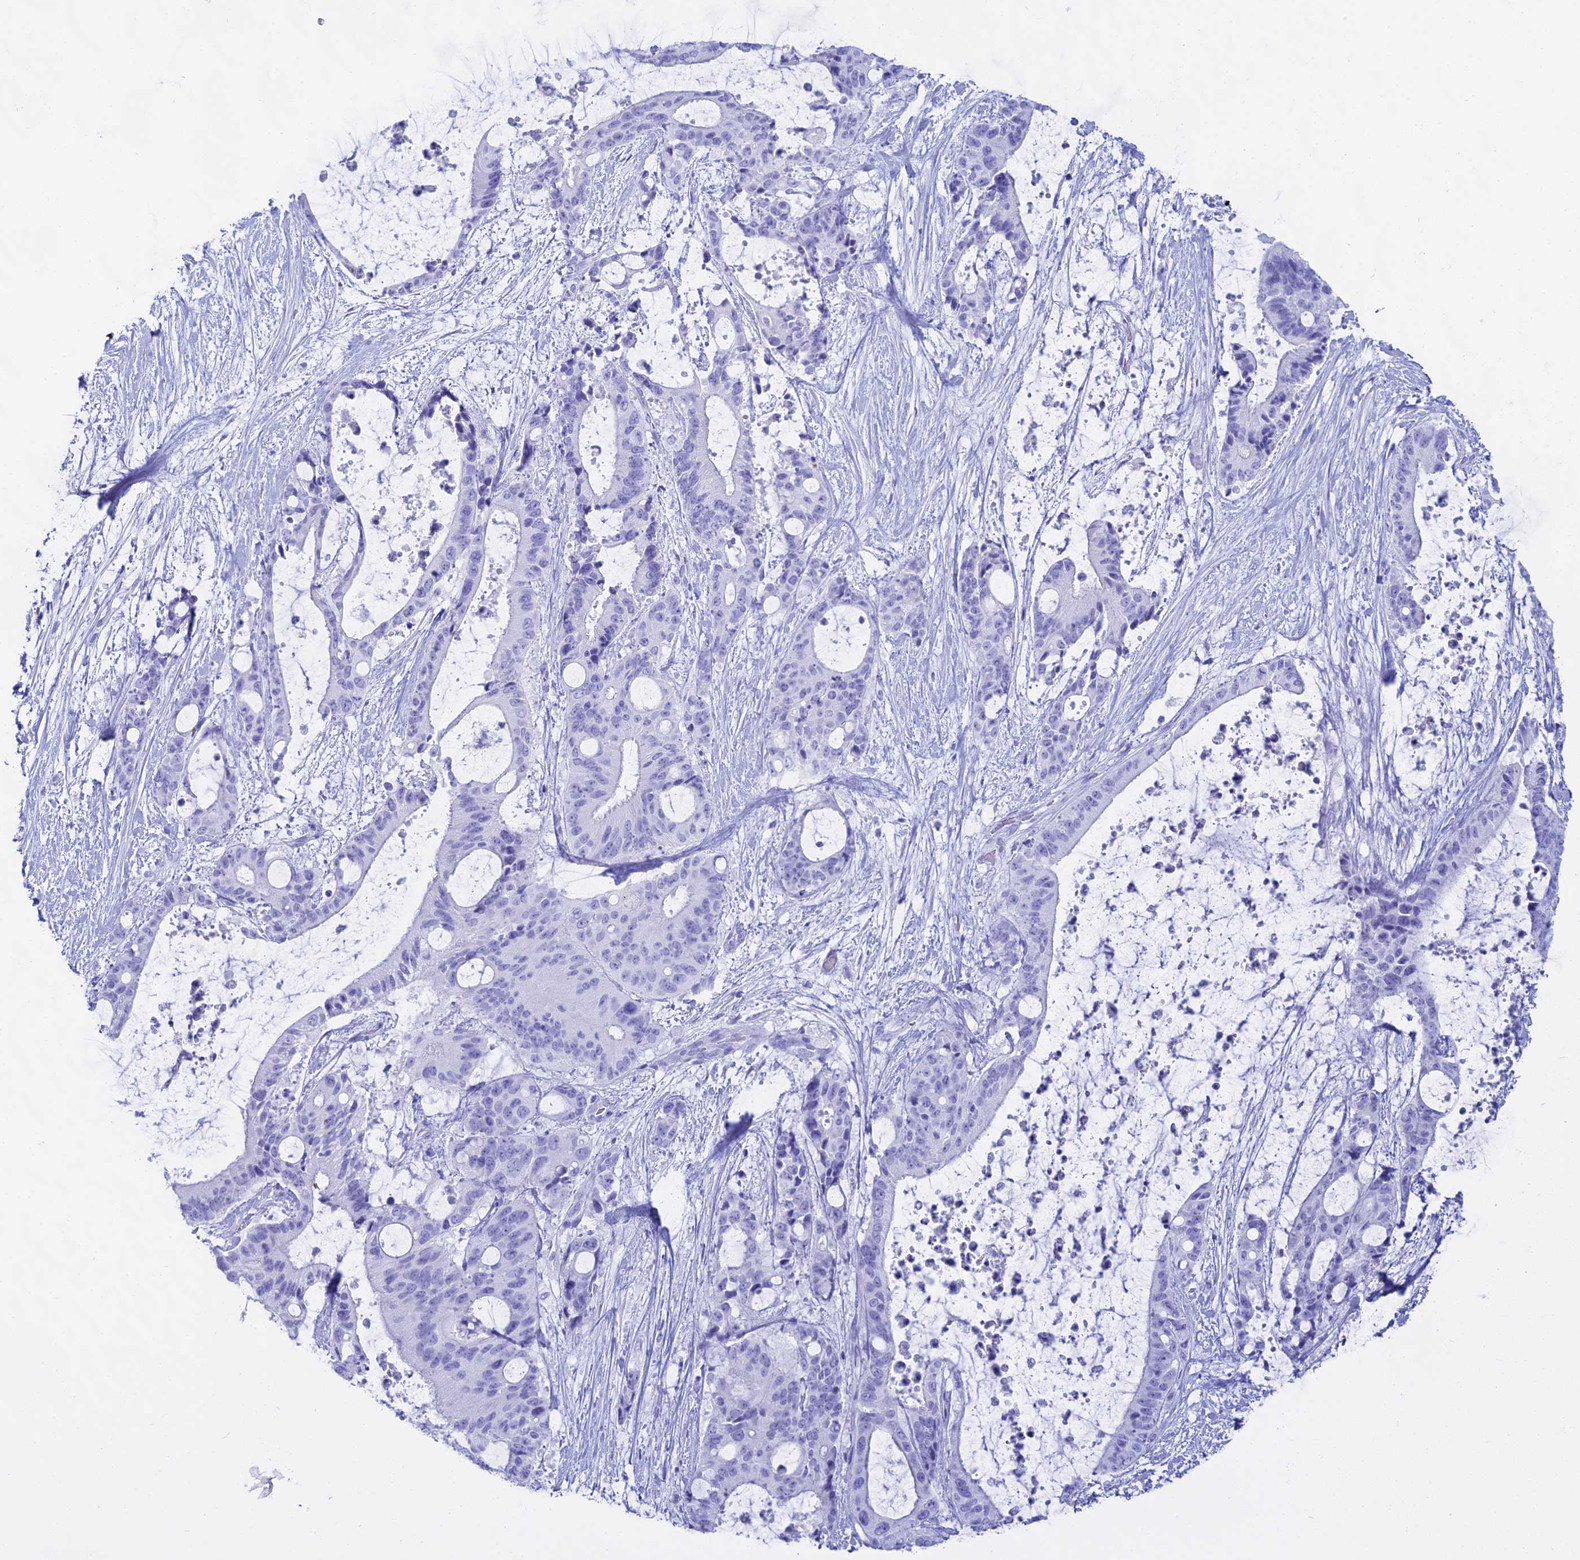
{"staining": {"intensity": "negative", "quantity": "none", "location": "none"}, "tissue": "liver cancer", "cell_type": "Tumor cells", "image_type": "cancer", "snomed": [{"axis": "morphology", "description": "Normal tissue, NOS"}, {"axis": "morphology", "description": "Cholangiocarcinoma"}, {"axis": "topography", "description": "Liver"}, {"axis": "topography", "description": "Peripheral nerve tissue"}], "caption": "Human liver cancer (cholangiocarcinoma) stained for a protein using immunohistochemistry displays no expression in tumor cells.", "gene": "CGB2", "patient": {"sex": "female", "age": 73}}